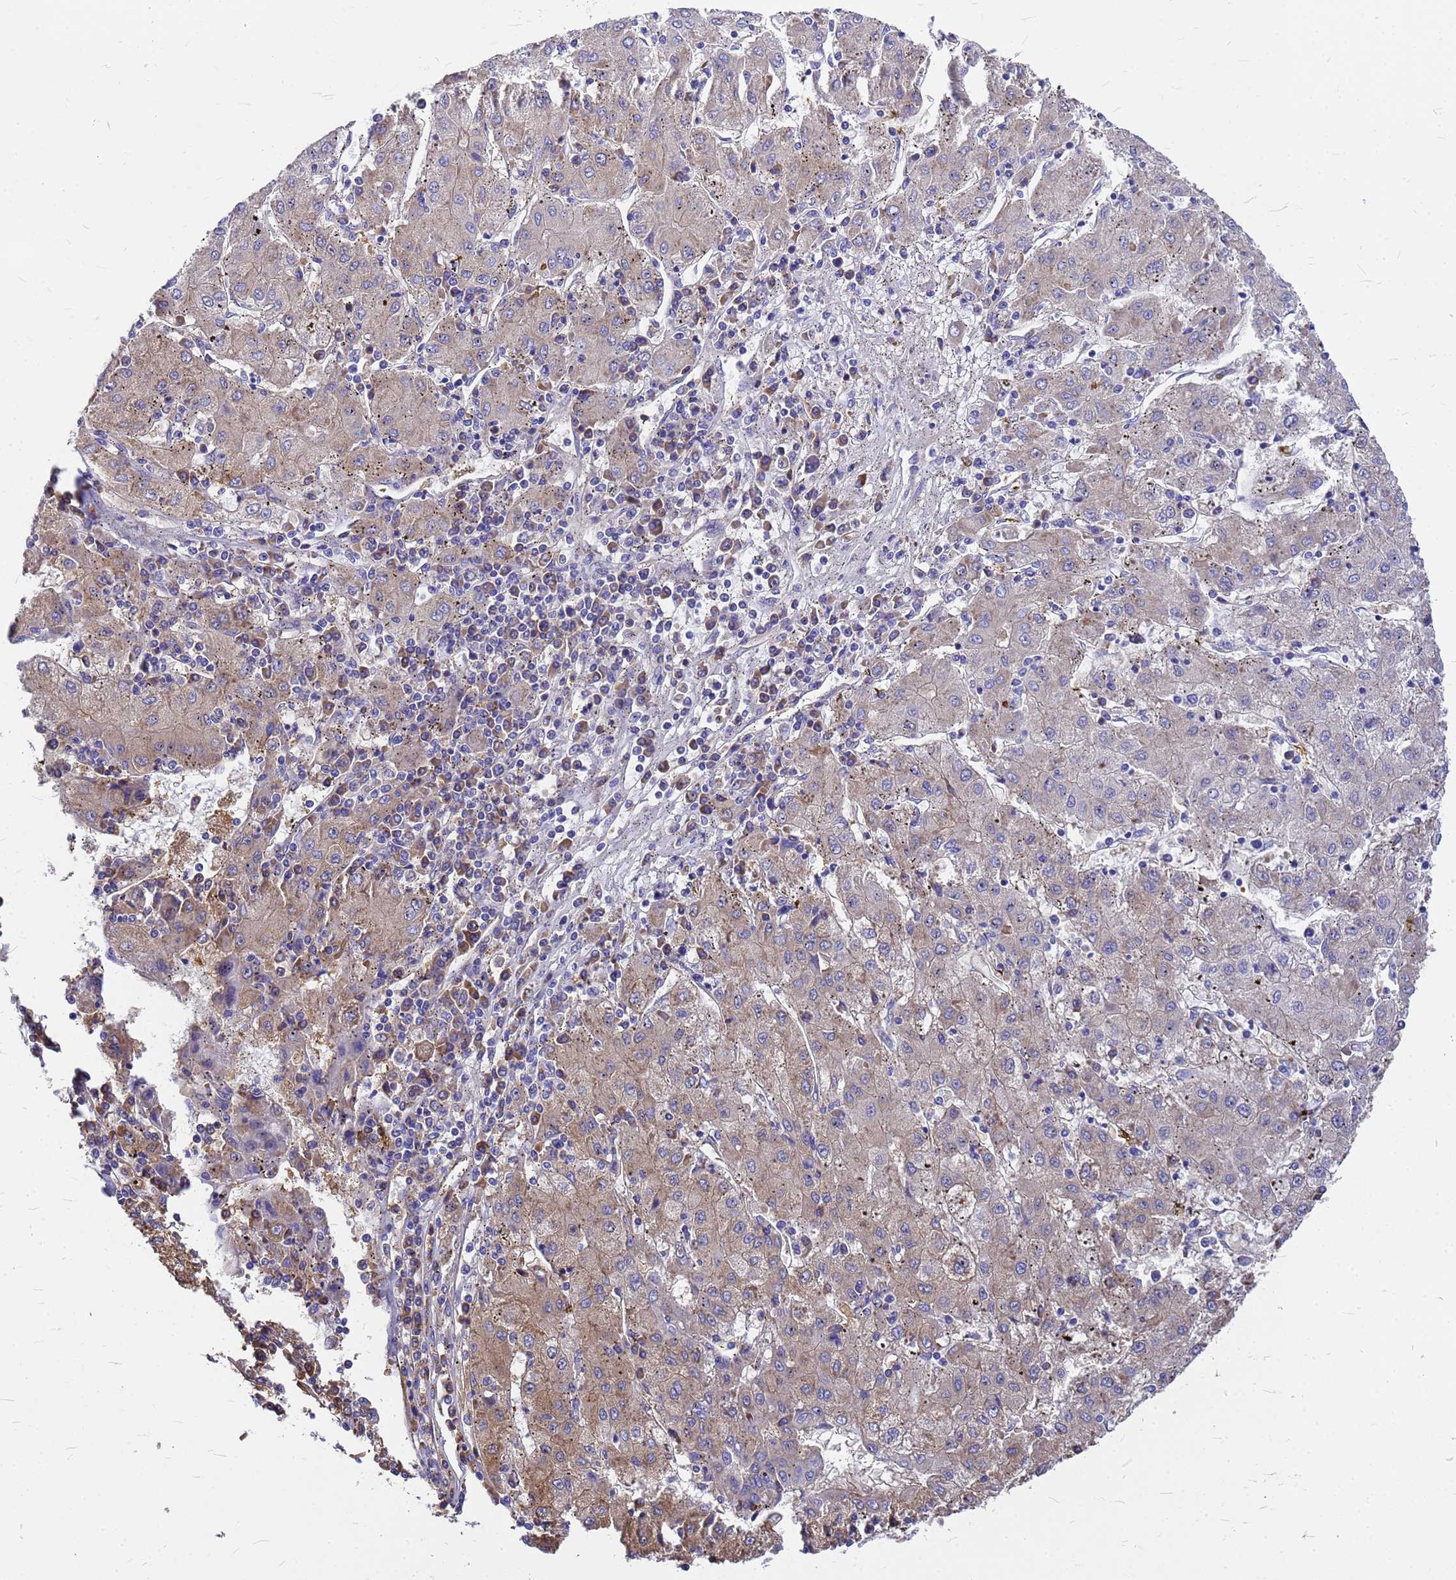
{"staining": {"intensity": "weak", "quantity": "25%-75%", "location": "cytoplasmic/membranous"}, "tissue": "liver cancer", "cell_type": "Tumor cells", "image_type": "cancer", "snomed": [{"axis": "morphology", "description": "Carcinoma, Hepatocellular, NOS"}, {"axis": "topography", "description": "Liver"}], "caption": "Immunohistochemical staining of human liver cancer (hepatocellular carcinoma) exhibits low levels of weak cytoplasmic/membranous expression in approximately 25%-75% of tumor cells. (Brightfield microscopy of DAB IHC at high magnification).", "gene": "GID4", "patient": {"sex": "male", "age": 72}}